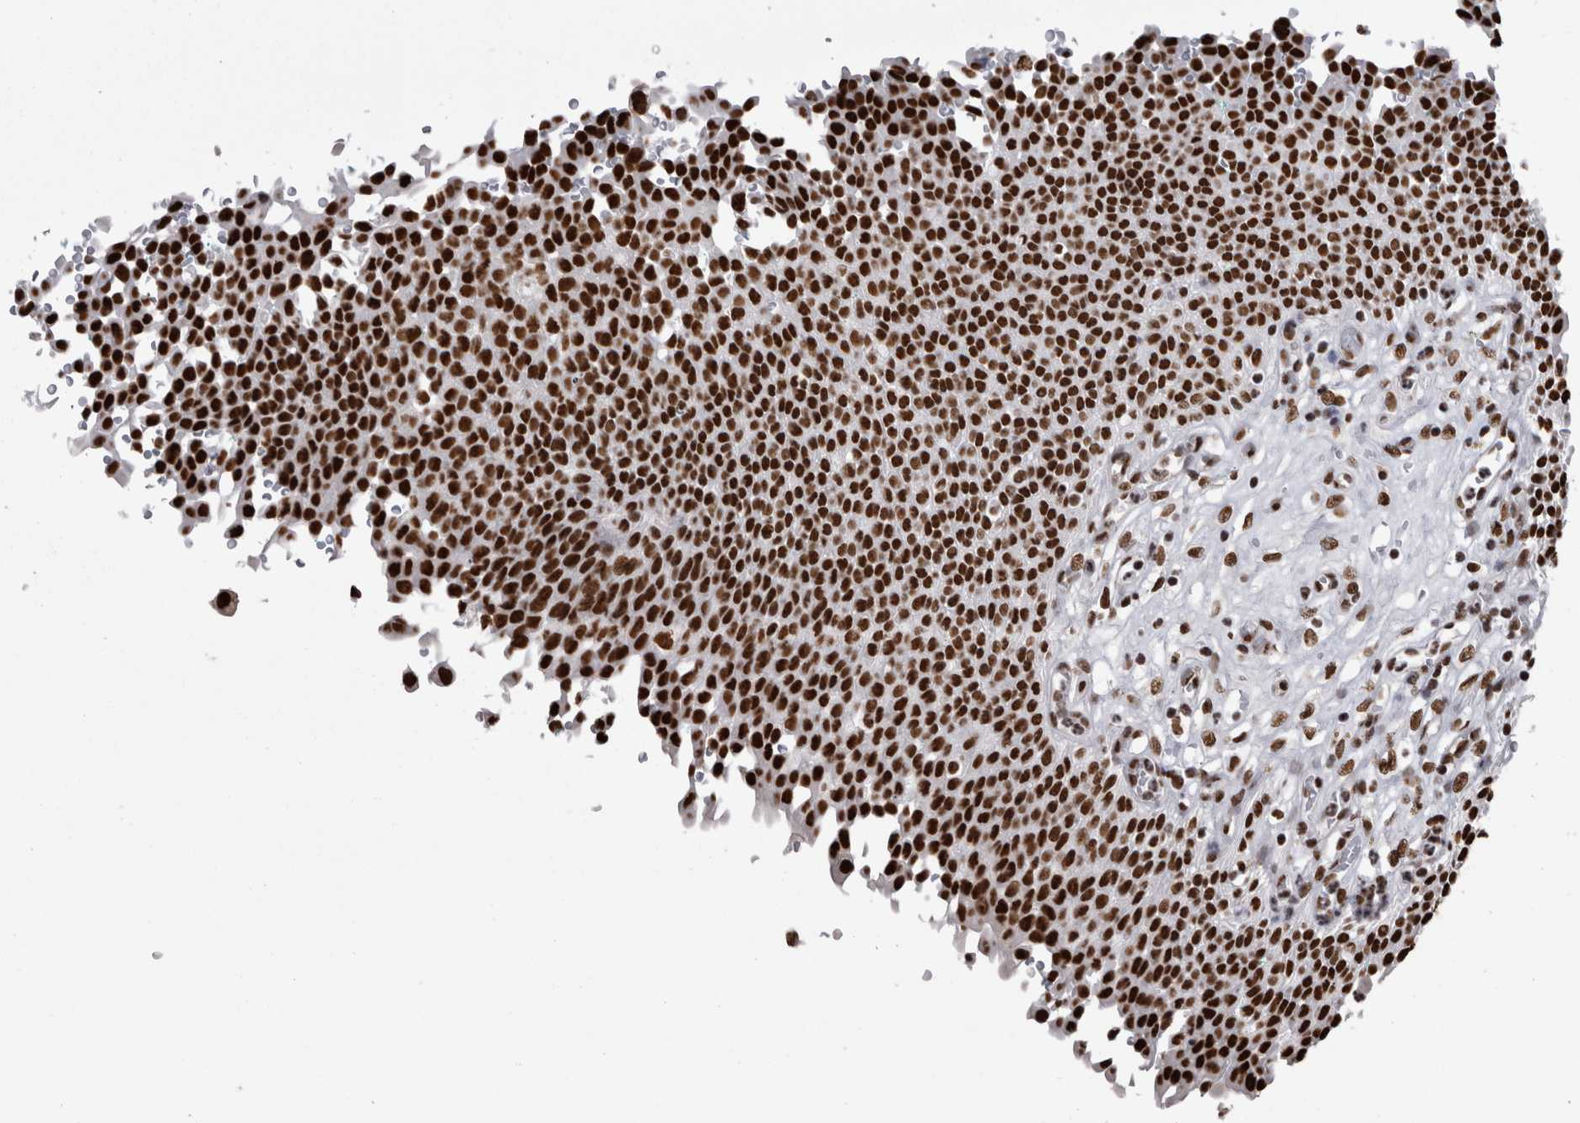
{"staining": {"intensity": "strong", "quantity": ">75%", "location": "nuclear"}, "tissue": "urinary bladder", "cell_type": "Urothelial cells", "image_type": "normal", "snomed": [{"axis": "morphology", "description": "Urothelial carcinoma, High grade"}, {"axis": "topography", "description": "Urinary bladder"}], "caption": "This histopathology image demonstrates benign urinary bladder stained with immunohistochemistry (IHC) to label a protein in brown. The nuclear of urothelial cells show strong positivity for the protein. Nuclei are counter-stained blue.", "gene": "HNRNPM", "patient": {"sex": "male", "age": 46}}